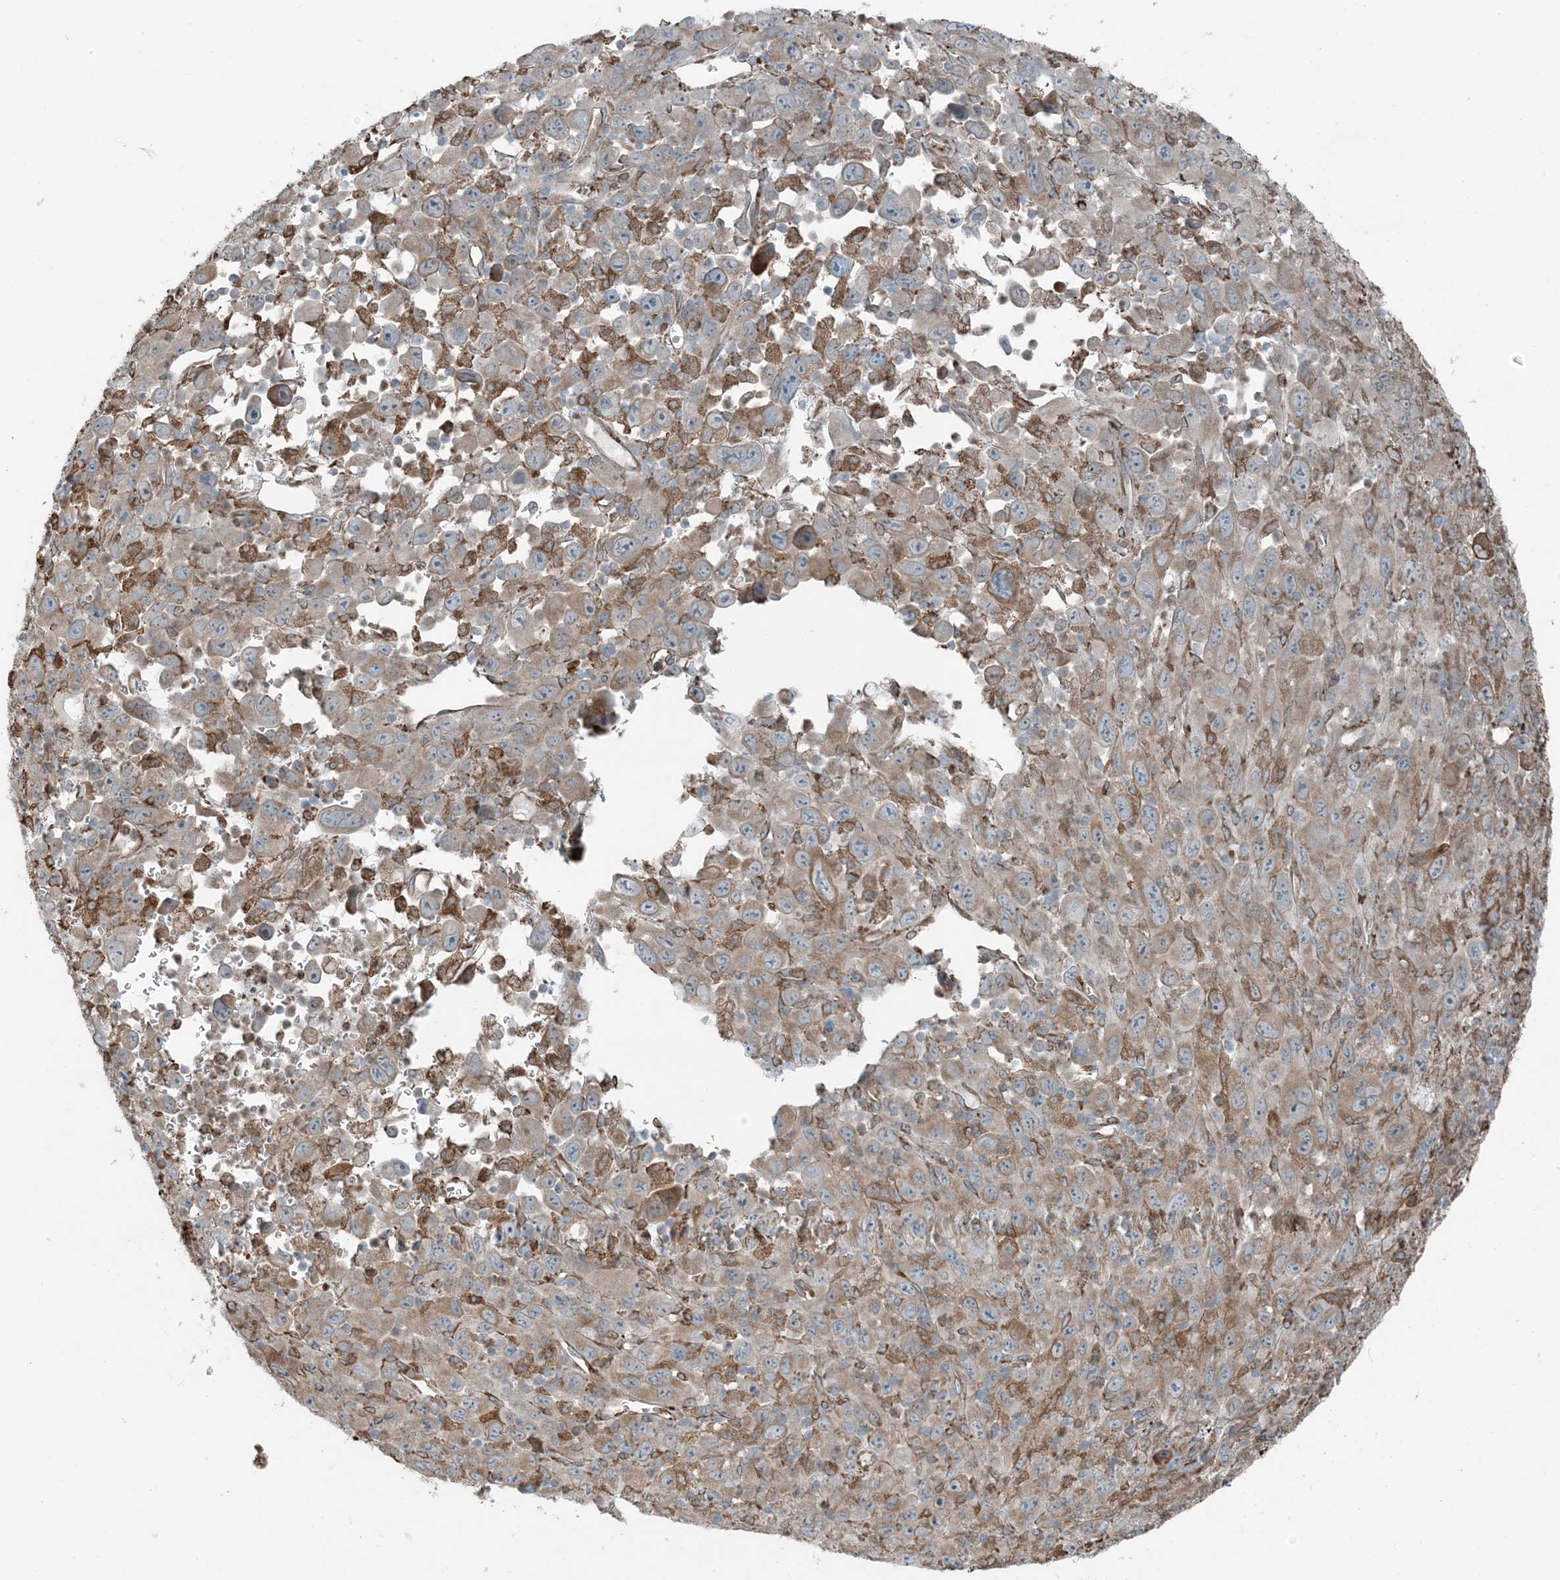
{"staining": {"intensity": "moderate", "quantity": "25%-75%", "location": "cytoplasmic/membranous"}, "tissue": "melanoma", "cell_type": "Tumor cells", "image_type": "cancer", "snomed": [{"axis": "morphology", "description": "Malignant melanoma, Metastatic site"}, {"axis": "topography", "description": "Skin"}], "caption": "Human melanoma stained with a brown dye shows moderate cytoplasmic/membranous positive positivity in about 25%-75% of tumor cells.", "gene": "CERKL", "patient": {"sex": "female", "age": 56}}